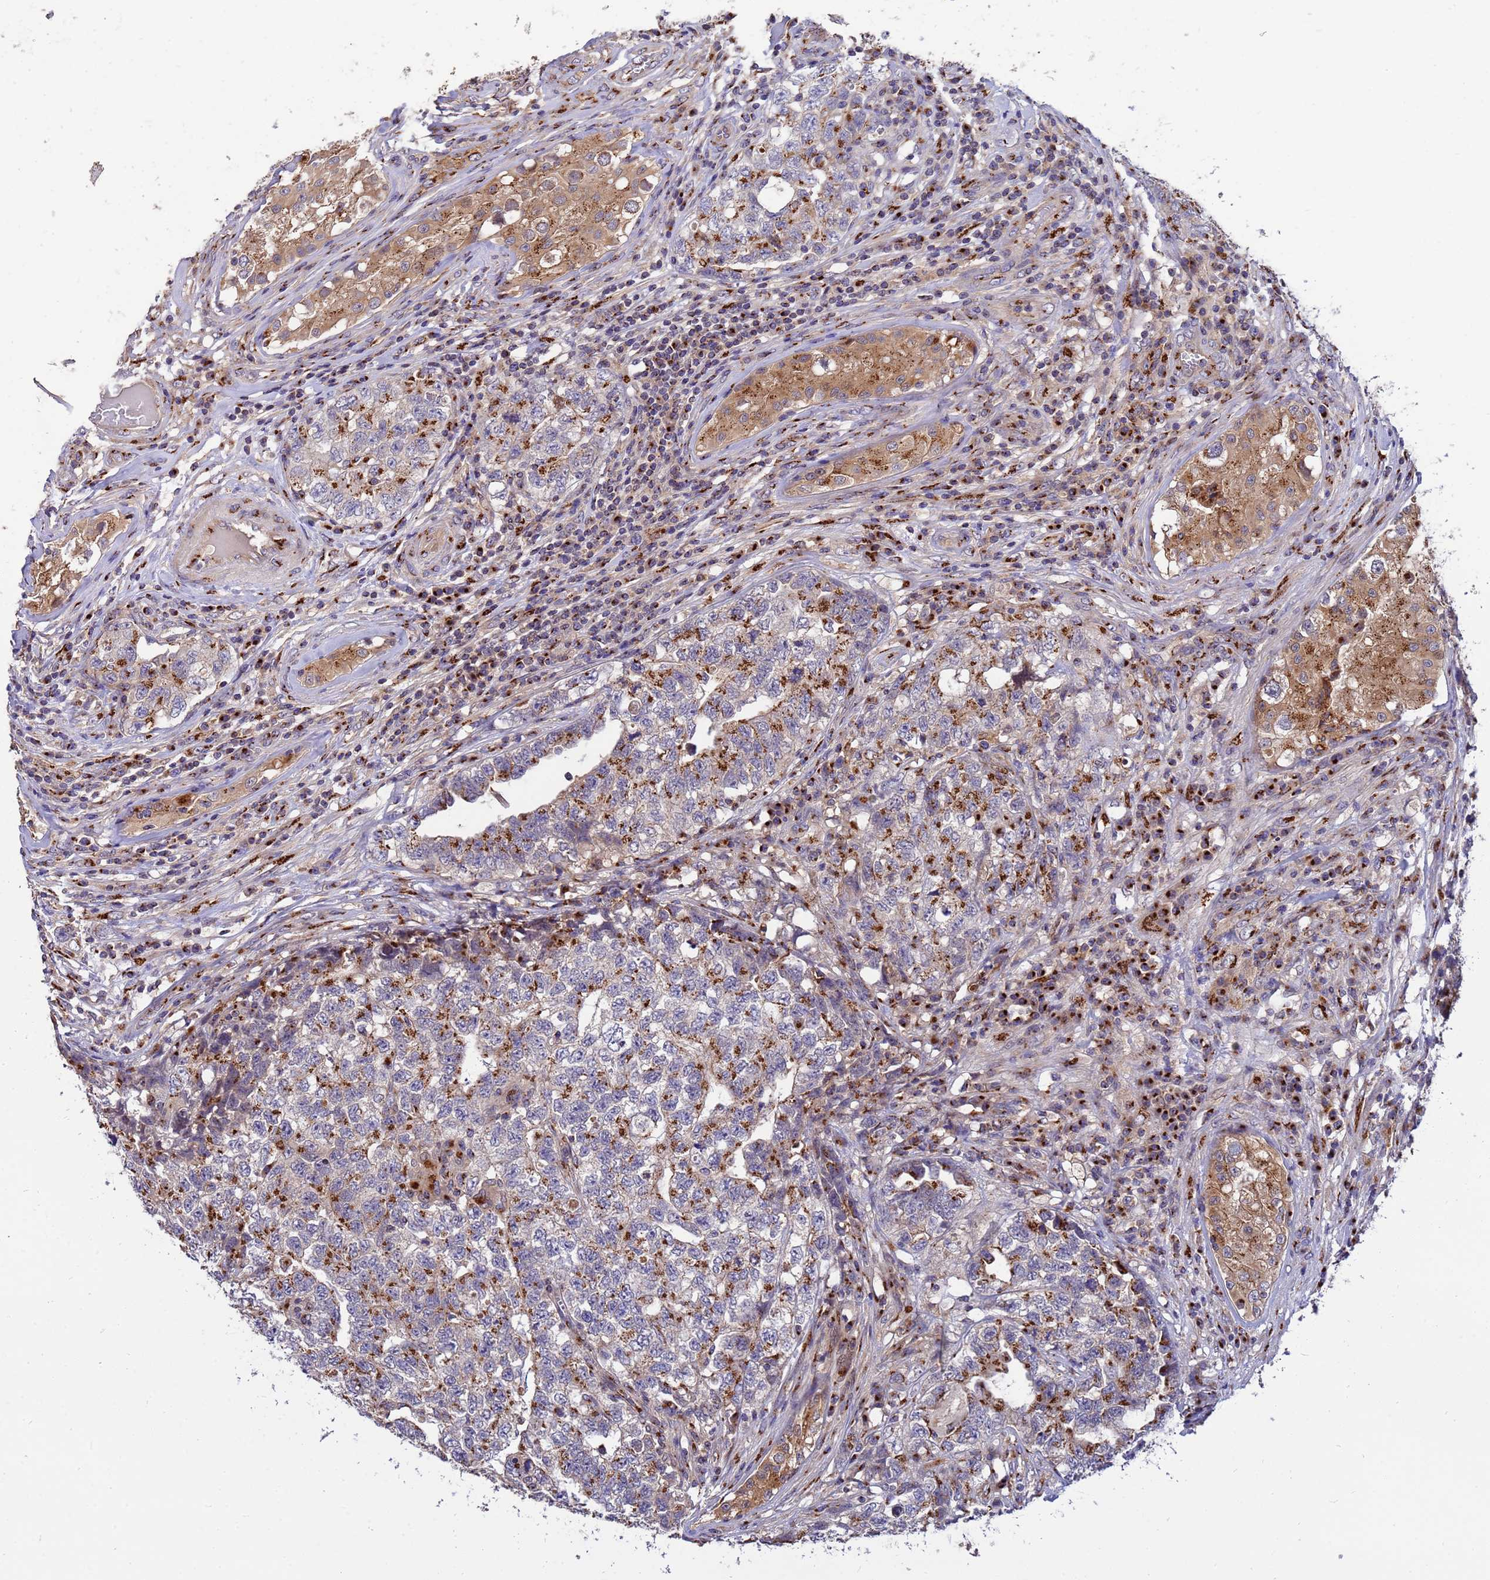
{"staining": {"intensity": "moderate", "quantity": ">75%", "location": "cytoplasmic/membranous"}, "tissue": "testis cancer", "cell_type": "Tumor cells", "image_type": "cancer", "snomed": [{"axis": "morphology", "description": "Carcinoma, Embryonal, NOS"}, {"axis": "topography", "description": "Testis"}], "caption": "Testis embryonal carcinoma stained for a protein (brown) exhibits moderate cytoplasmic/membranous positive expression in about >75% of tumor cells.", "gene": "HPS3", "patient": {"sex": "male", "age": 31}}